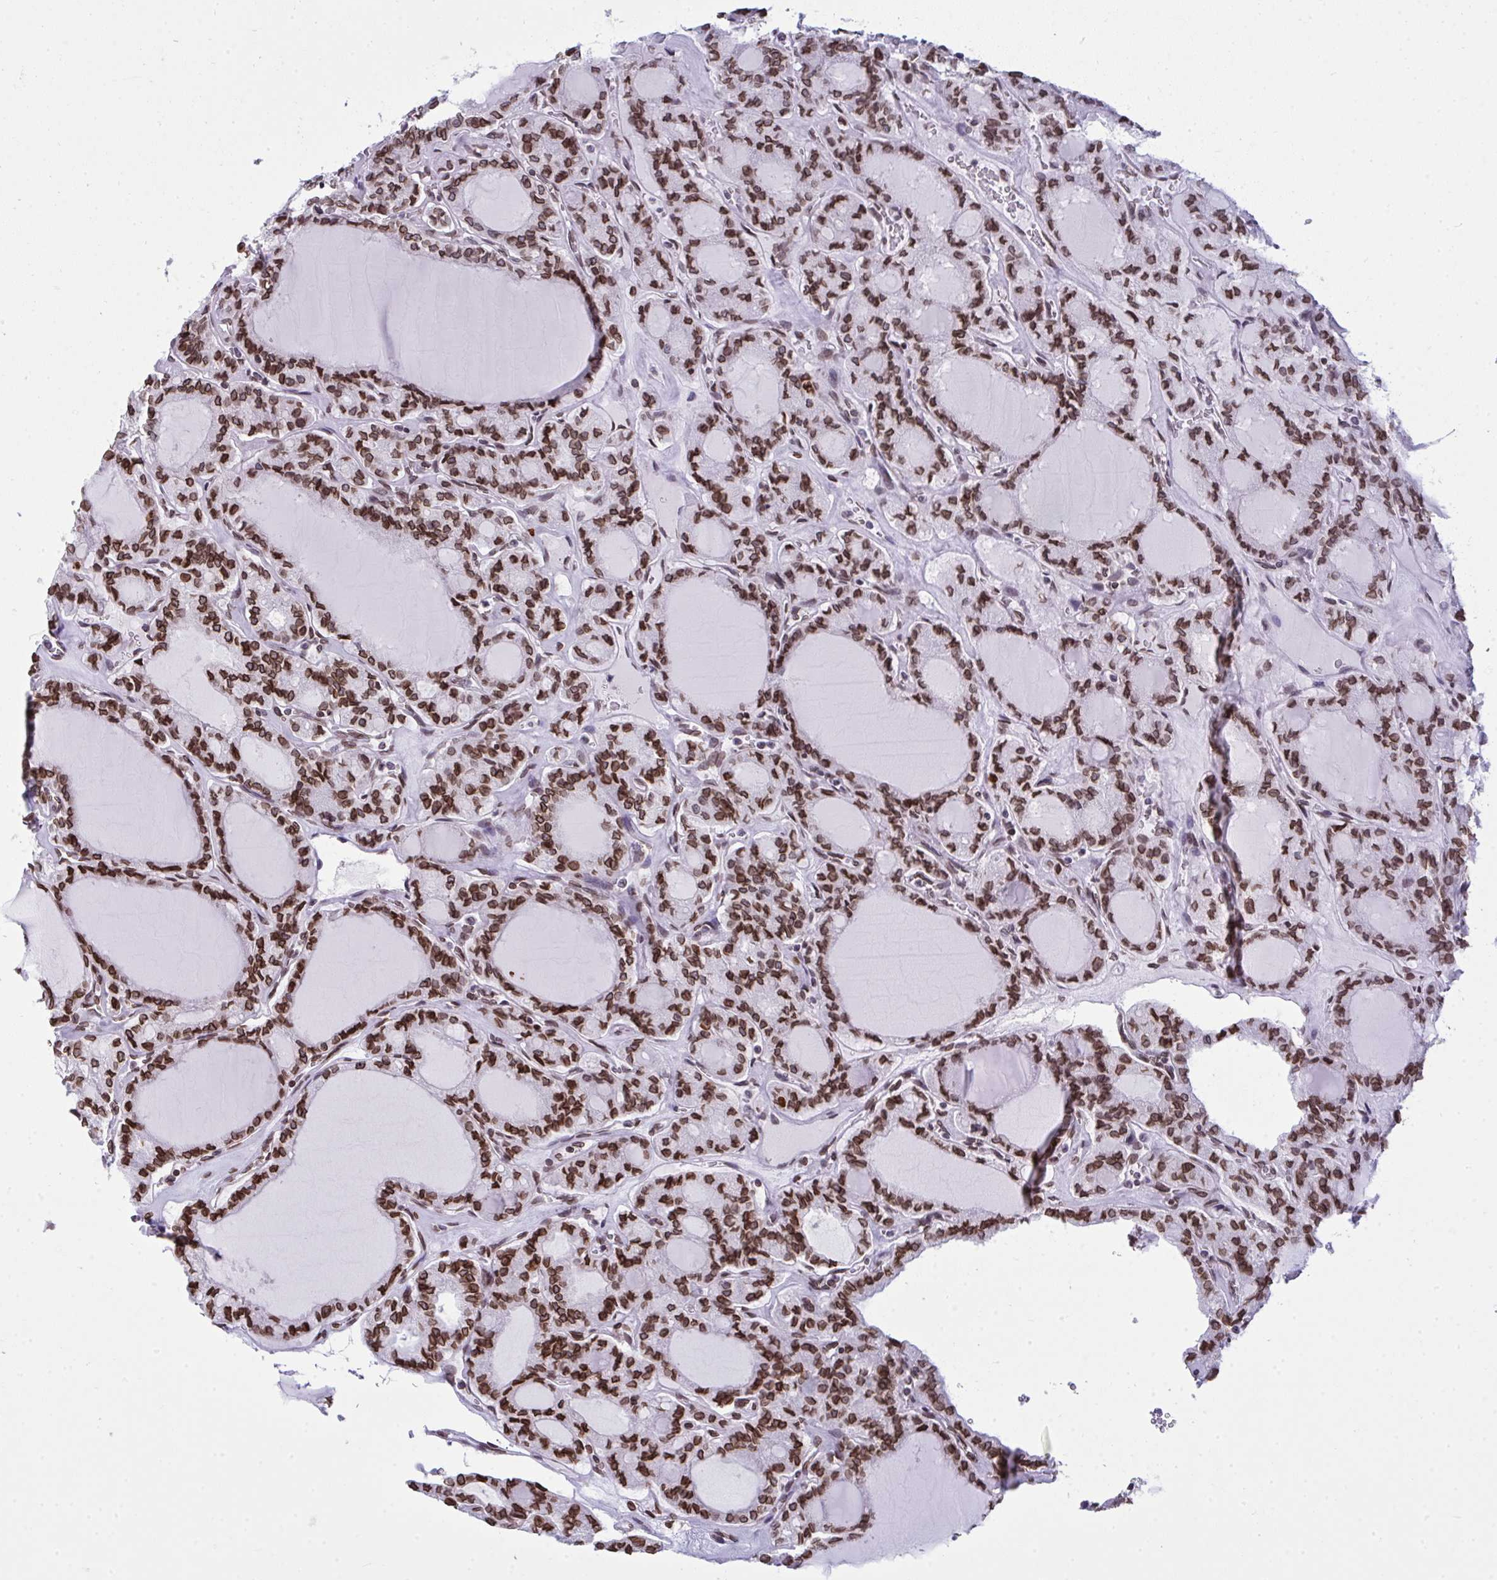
{"staining": {"intensity": "moderate", "quantity": ">75%", "location": "cytoplasmic/membranous,nuclear"}, "tissue": "thyroid cancer", "cell_type": "Tumor cells", "image_type": "cancer", "snomed": [{"axis": "morphology", "description": "Papillary adenocarcinoma, NOS"}, {"axis": "topography", "description": "Thyroid gland"}], "caption": "Papillary adenocarcinoma (thyroid) tissue shows moderate cytoplasmic/membranous and nuclear expression in about >75% of tumor cells, visualized by immunohistochemistry.", "gene": "LMNB2", "patient": {"sex": "male", "age": 87}}